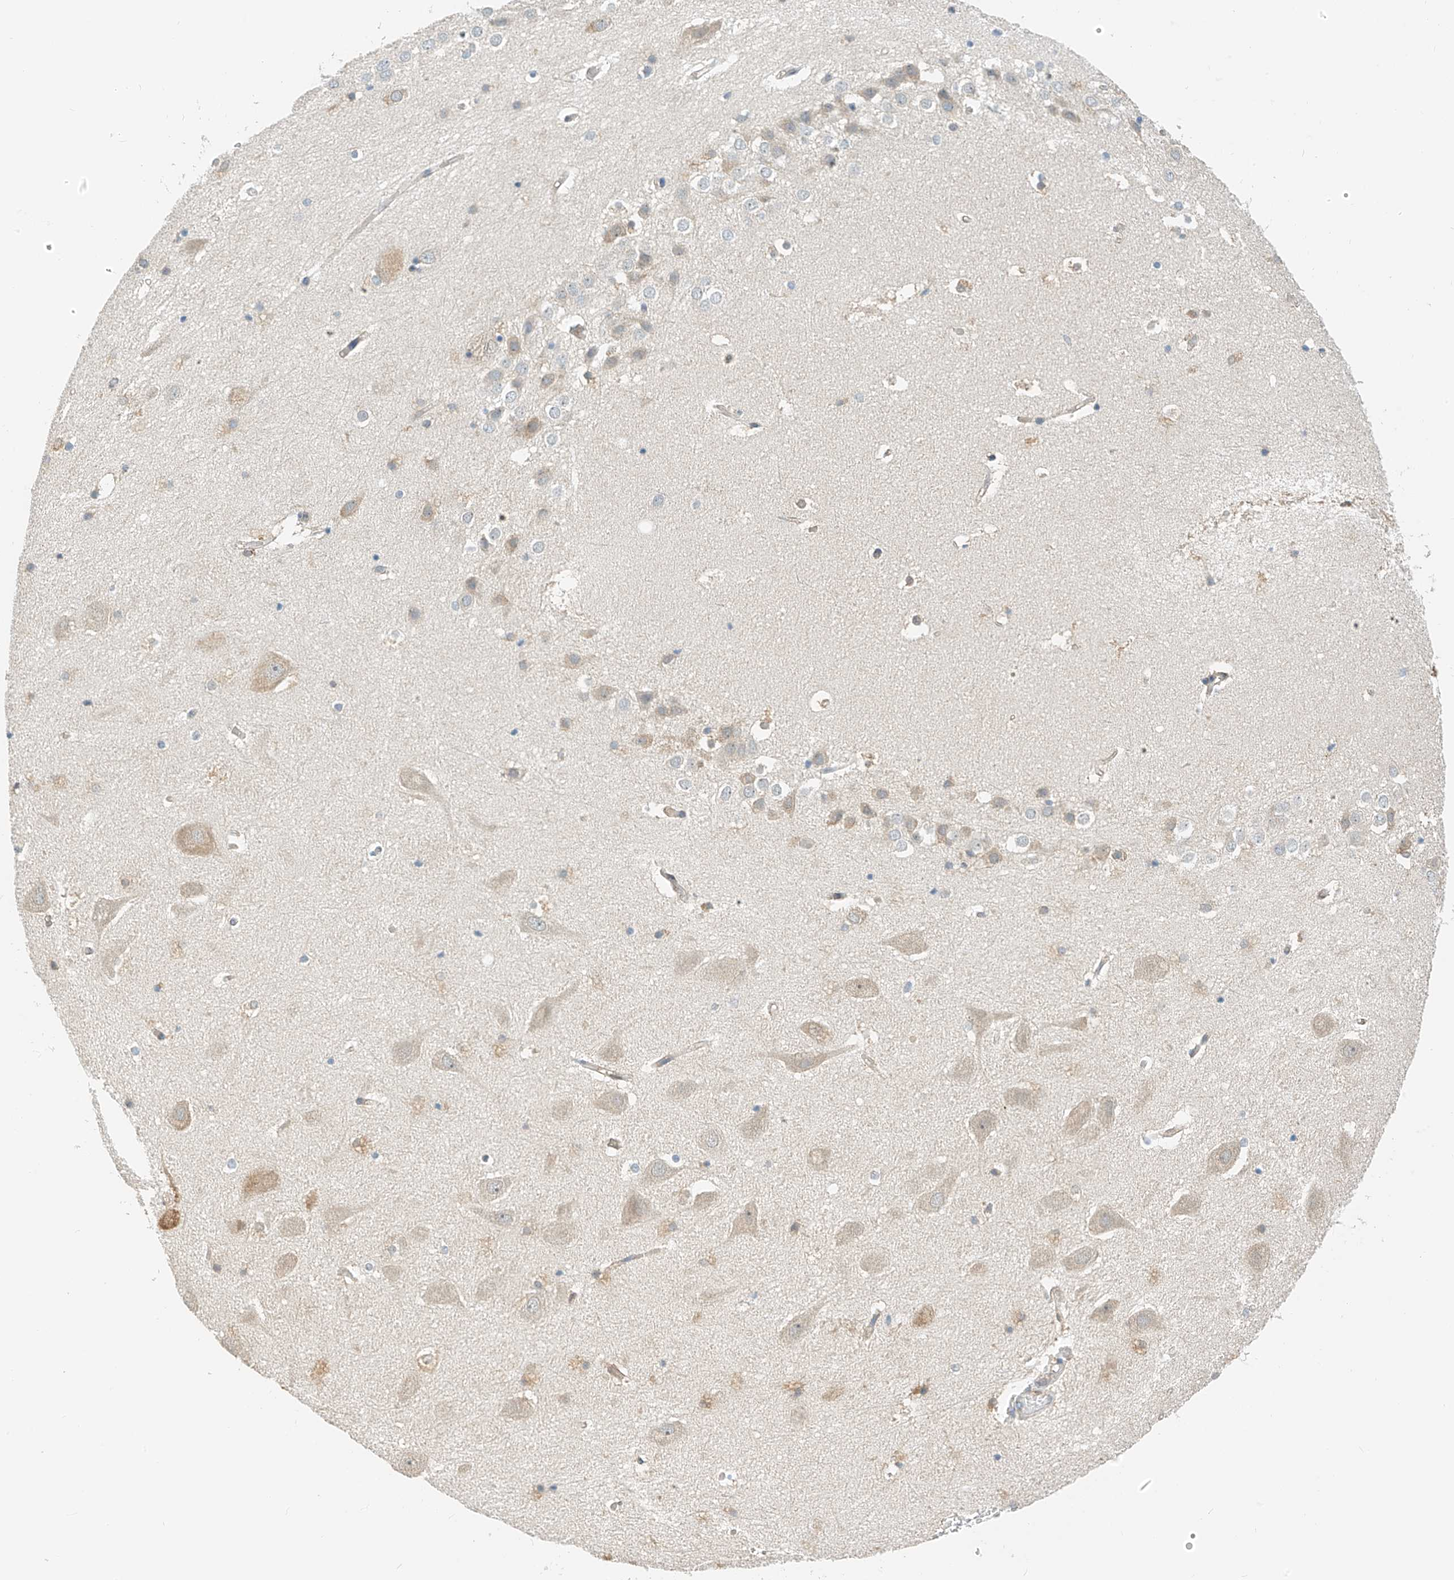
{"staining": {"intensity": "weak", "quantity": "<25%", "location": "cytoplasmic/membranous"}, "tissue": "hippocampus", "cell_type": "Glial cells", "image_type": "normal", "snomed": [{"axis": "morphology", "description": "Normal tissue, NOS"}, {"axis": "topography", "description": "Hippocampus"}], "caption": "Immunohistochemical staining of normal human hippocampus demonstrates no significant staining in glial cells. (Brightfield microscopy of DAB (3,3'-diaminobenzidine) immunohistochemistry at high magnification).", "gene": "PPA2", "patient": {"sex": "female", "age": 52}}